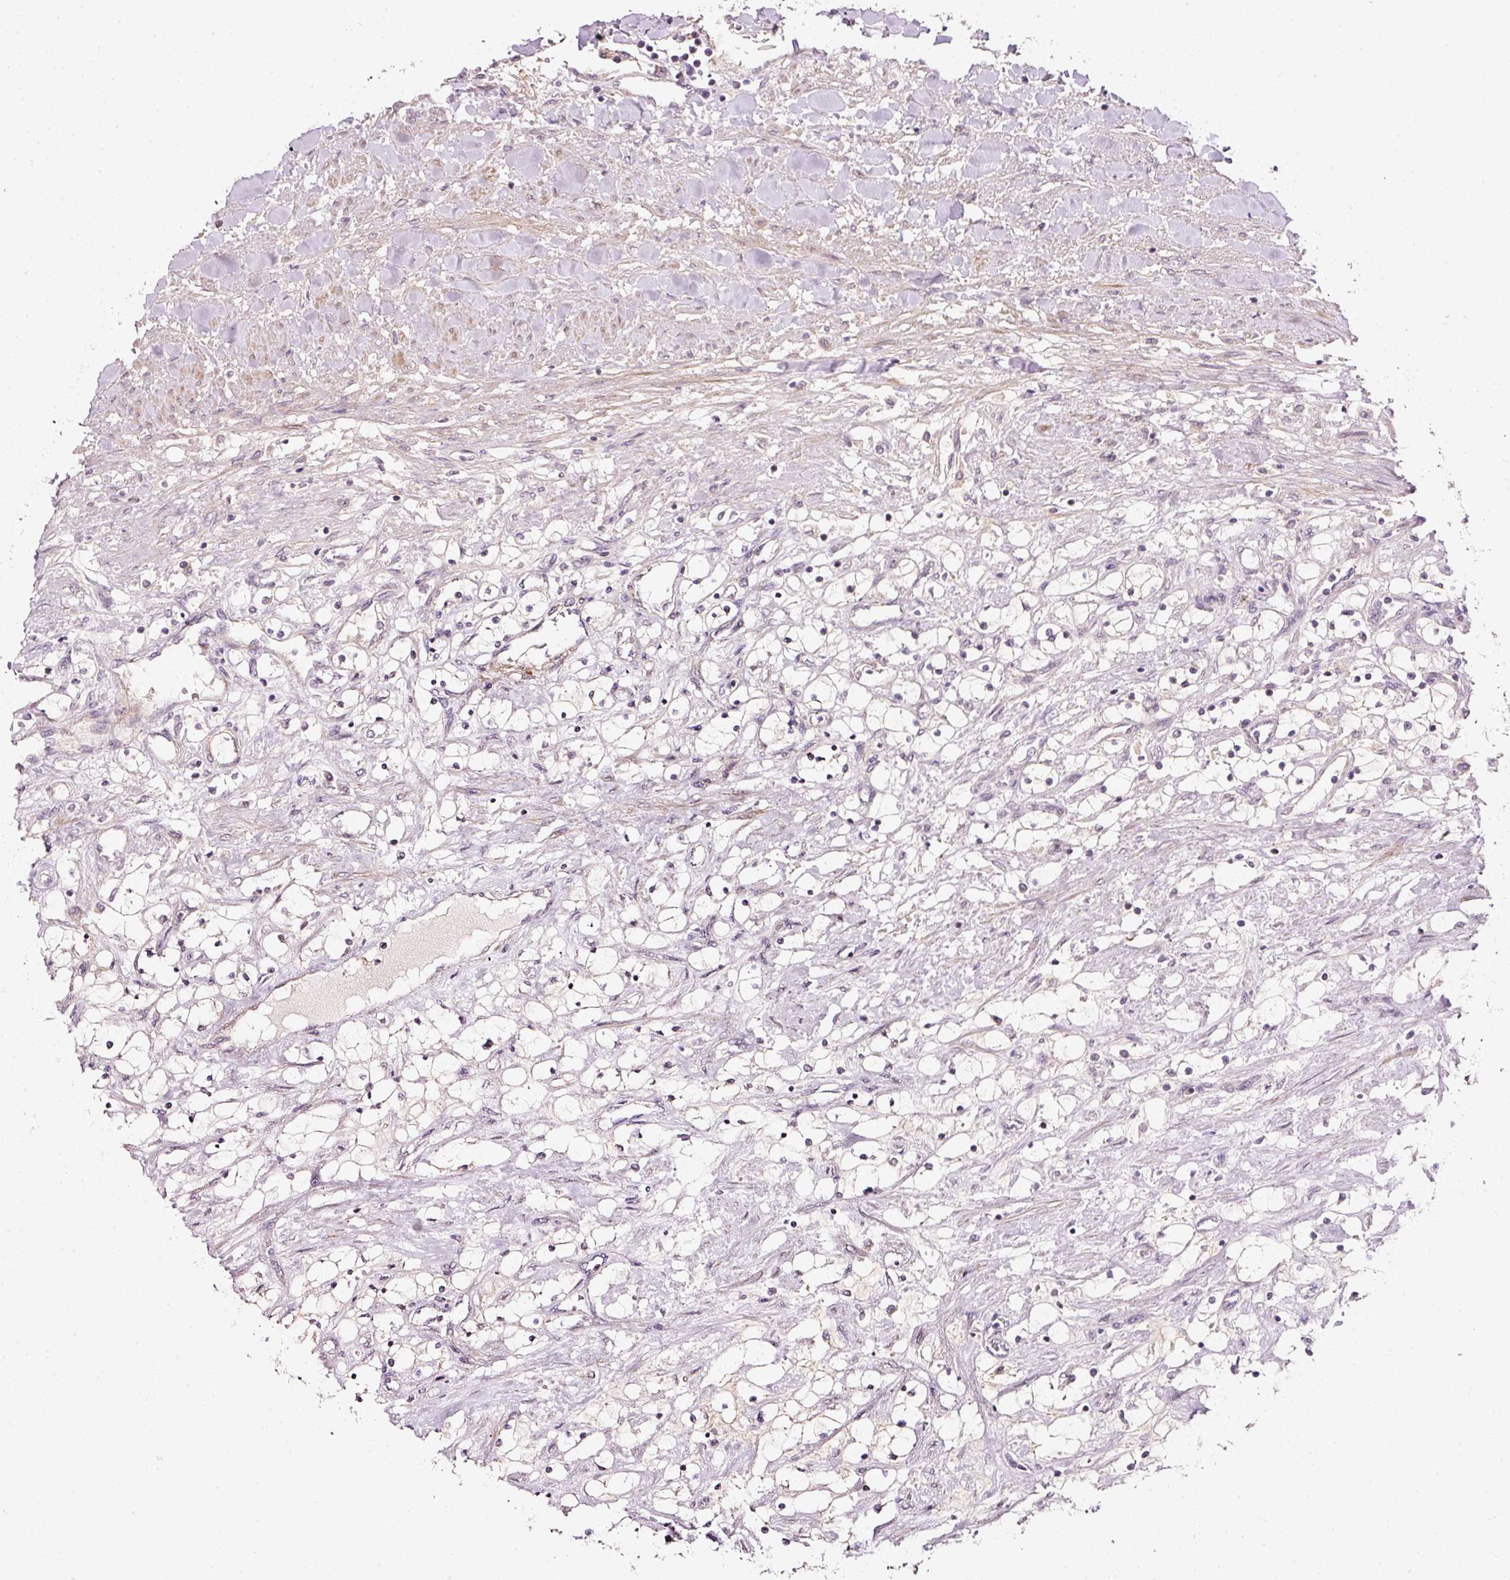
{"staining": {"intensity": "negative", "quantity": "none", "location": "none"}, "tissue": "renal cancer", "cell_type": "Tumor cells", "image_type": "cancer", "snomed": [{"axis": "morphology", "description": "Adenocarcinoma, NOS"}, {"axis": "topography", "description": "Kidney"}], "caption": "Immunohistochemistry micrograph of renal adenocarcinoma stained for a protein (brown), which exhibits no positivity in tumor cells. The staining was performed using DAB to visualize the protein expression in brown, while the nuclei were stained in blue with hematoxylin (Magnification: 20x).", "gene": "TIRAP", "patient": {"sex": "male", "age": 68}}